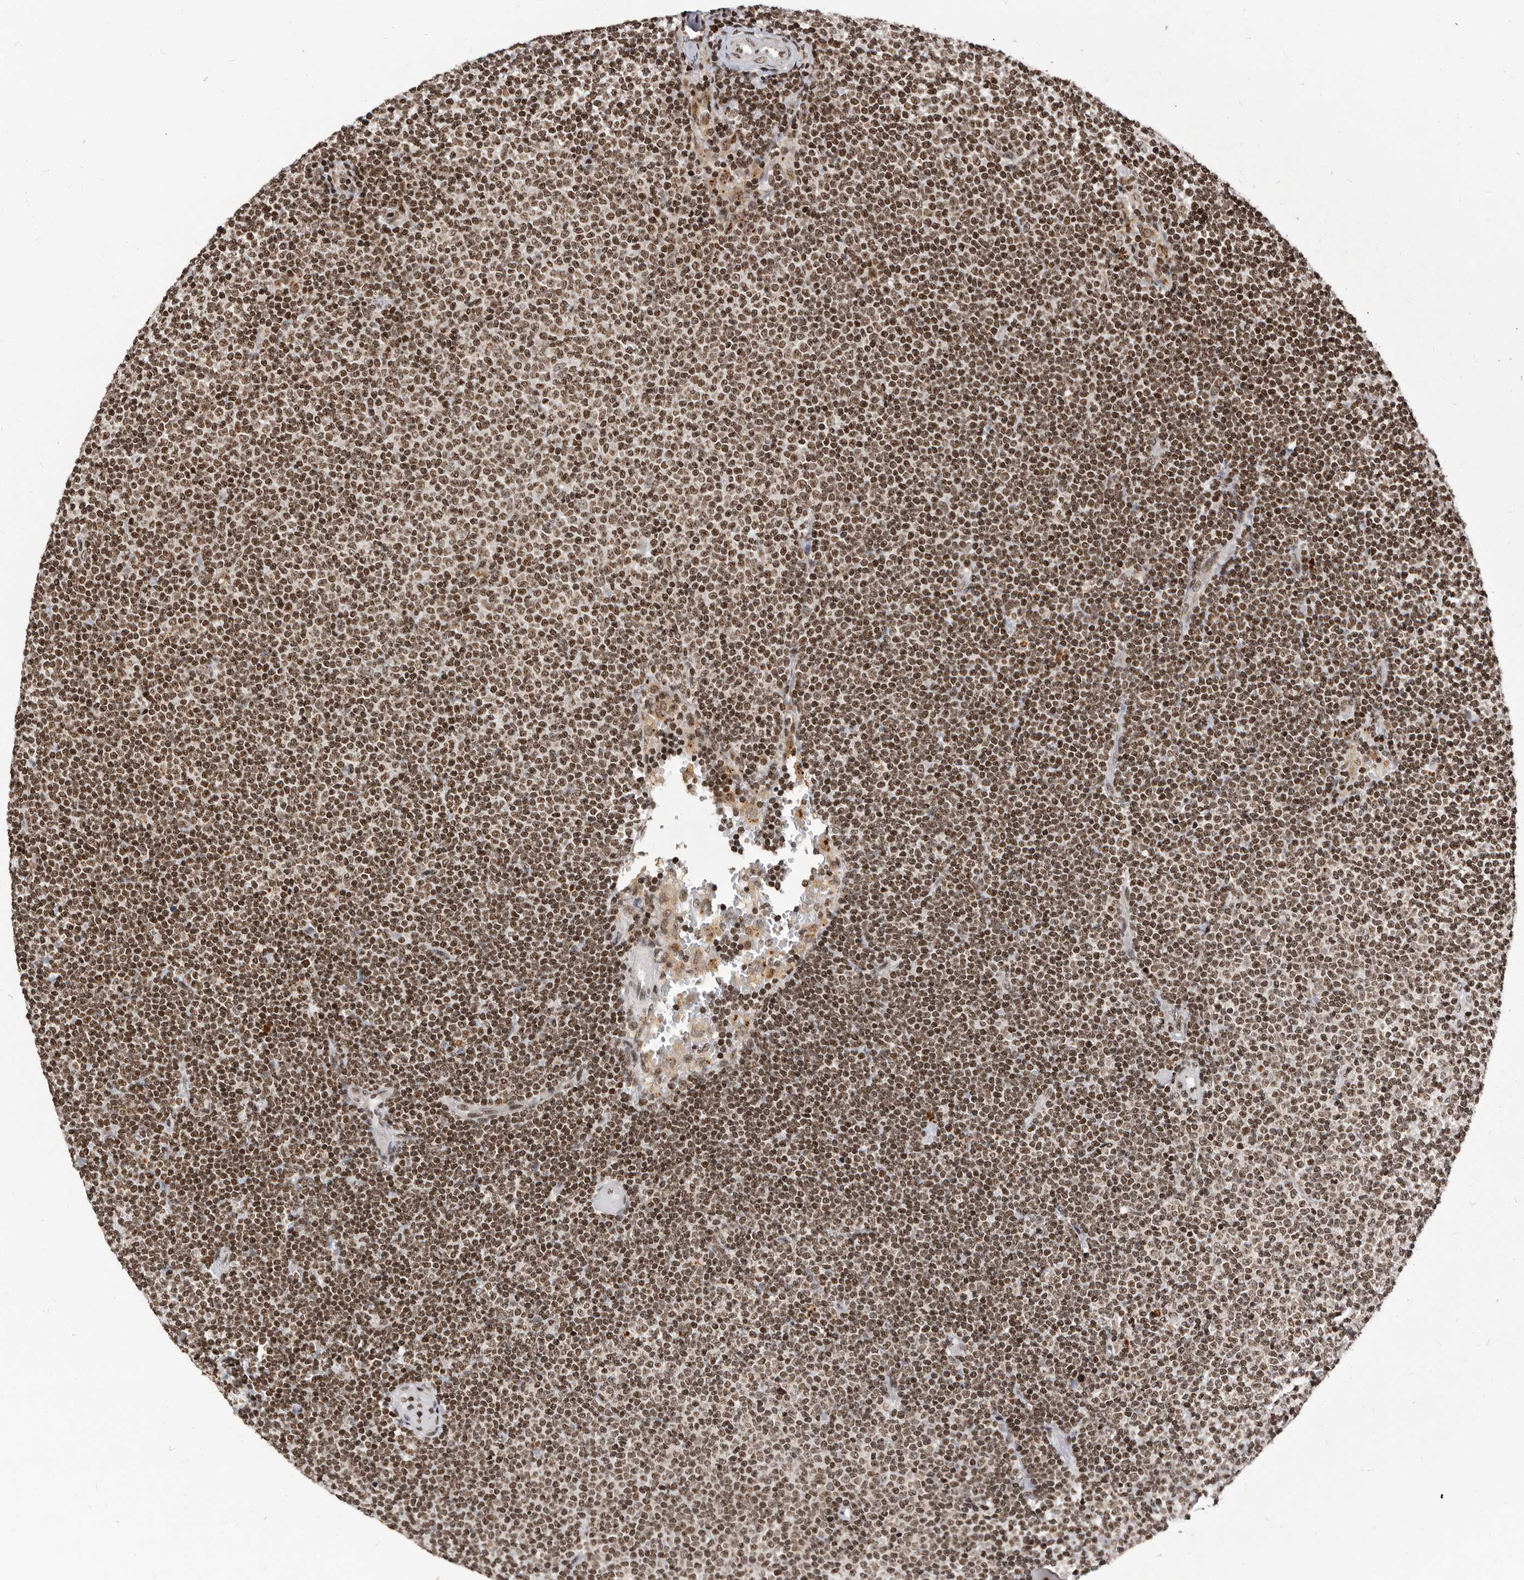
{"staining": {"intensity": "moderate", "quantity": ">75%", "location": "nuclear"}, "tissue": "lymphoma", "cell_type": "Tumor cells", "image_type": "cancer", "snomed": [{"axis": "morphology", "description": "Malignant lymphoma, non-Hodgkin's type, Low grade"}, {"axis": "topography", "description": "Lymph node"}], "caption": "Human malignant lymphoma, non-Hodgkin's type (low-grade) stained with a brown dye demonstrates moderate nuclear positive positivity in approximately >75% of tumor cells.", "gene": "THUMPD1", "patient": {"sex": "female", "age": 53}}